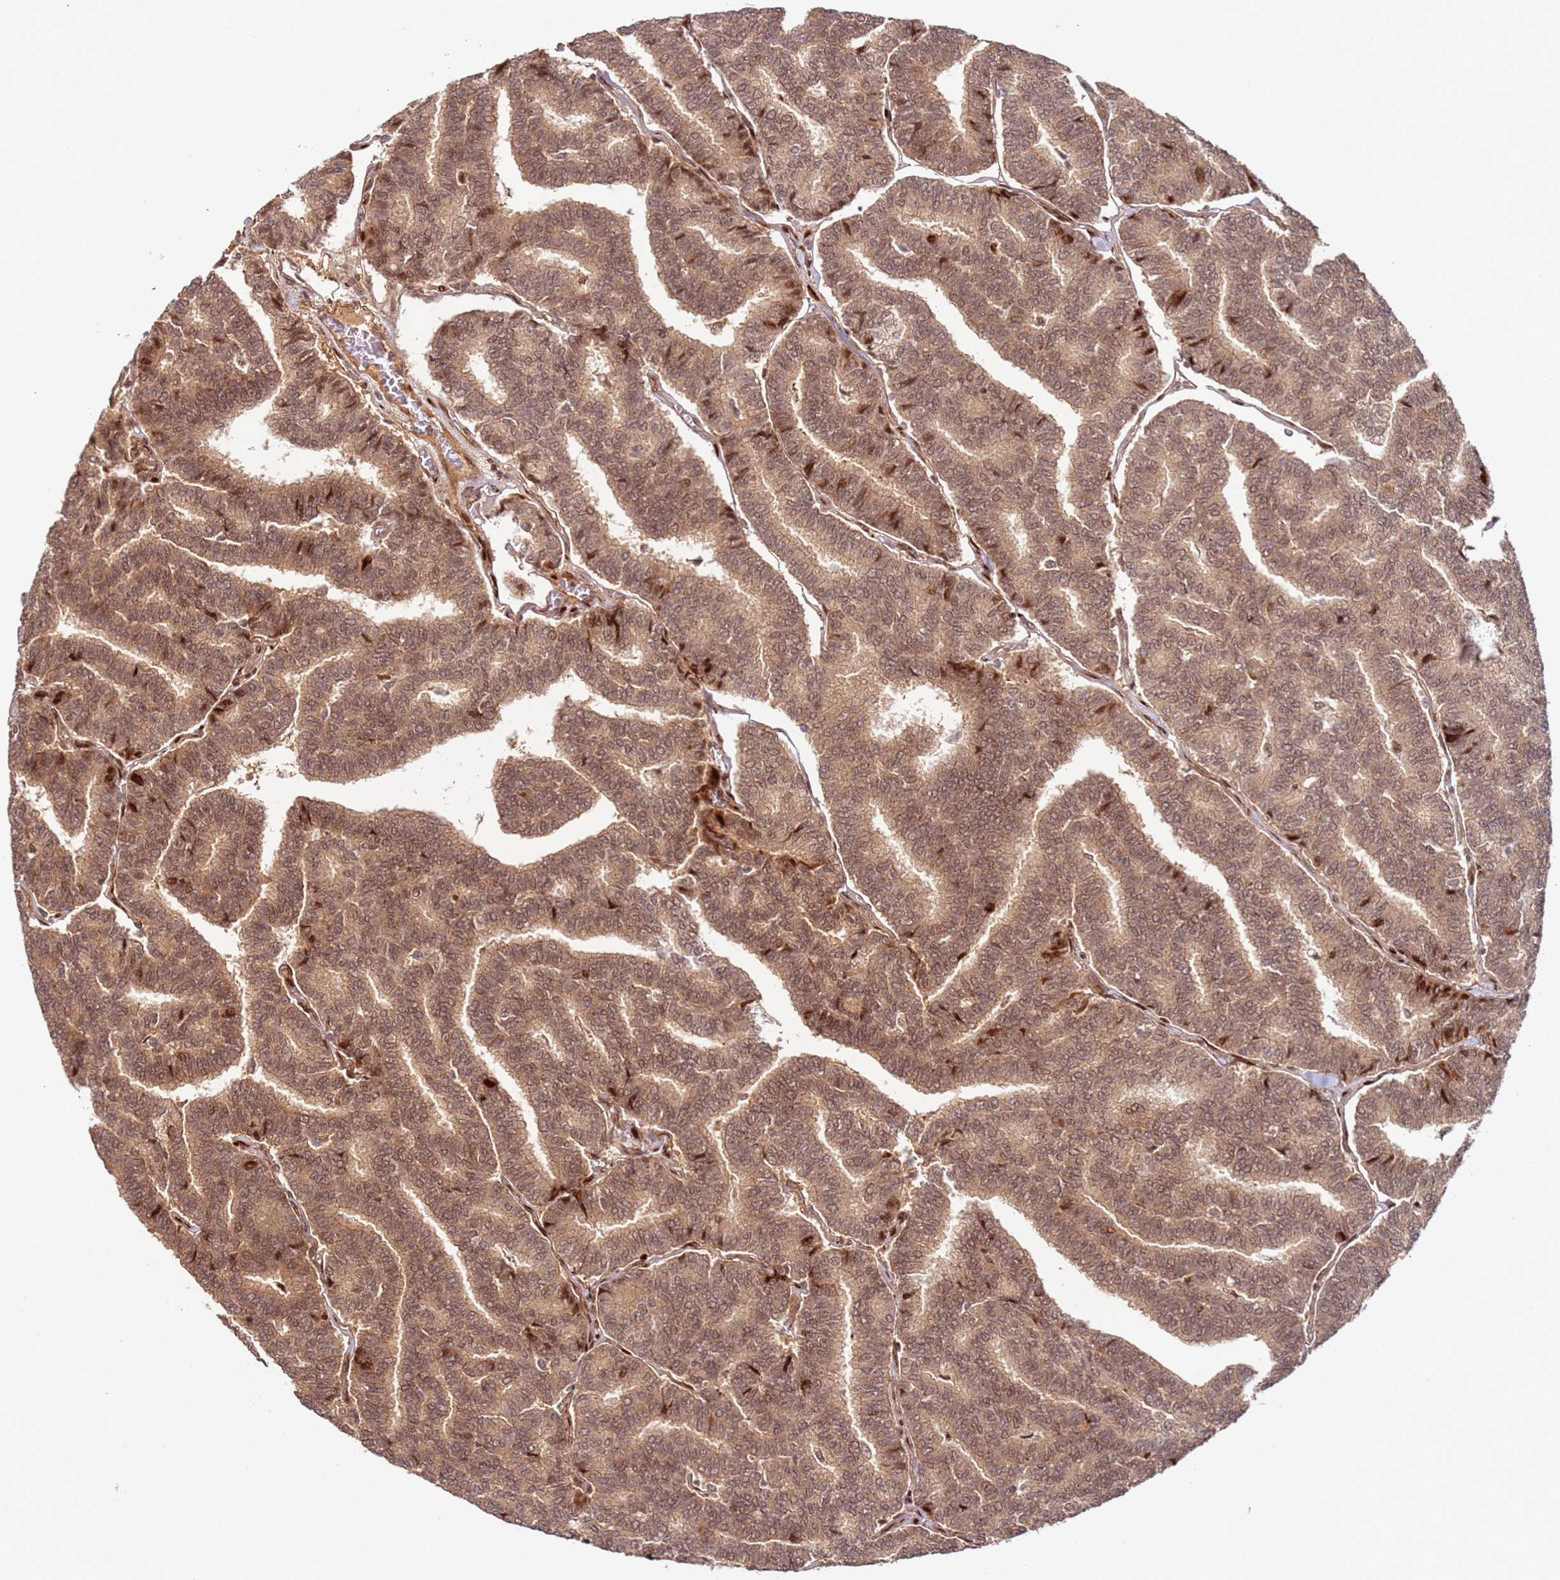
{"staining": {"intensity": "moderate", "quantity": ">75%", "location": "cytoplasmic/membranous,nuclear"}, "tissue": "thyroid cancer", "cell_type": "Tumor cells", "image_type": "cancer", "snomed": [{"axis": "morphology", "description": "Papillary adenocarcinoma, NOS"}, {"axis": "topography", "description": "Thyroid gland"}], "caption": "Thyroid cancer stained for a protein (brown) exhibits moderate cytoplasmic/membranous and nuclear positive expression in about >75% of tumor cells.", "gene": "TMEM233", "patient": {"sex": "female", "age": 35}}